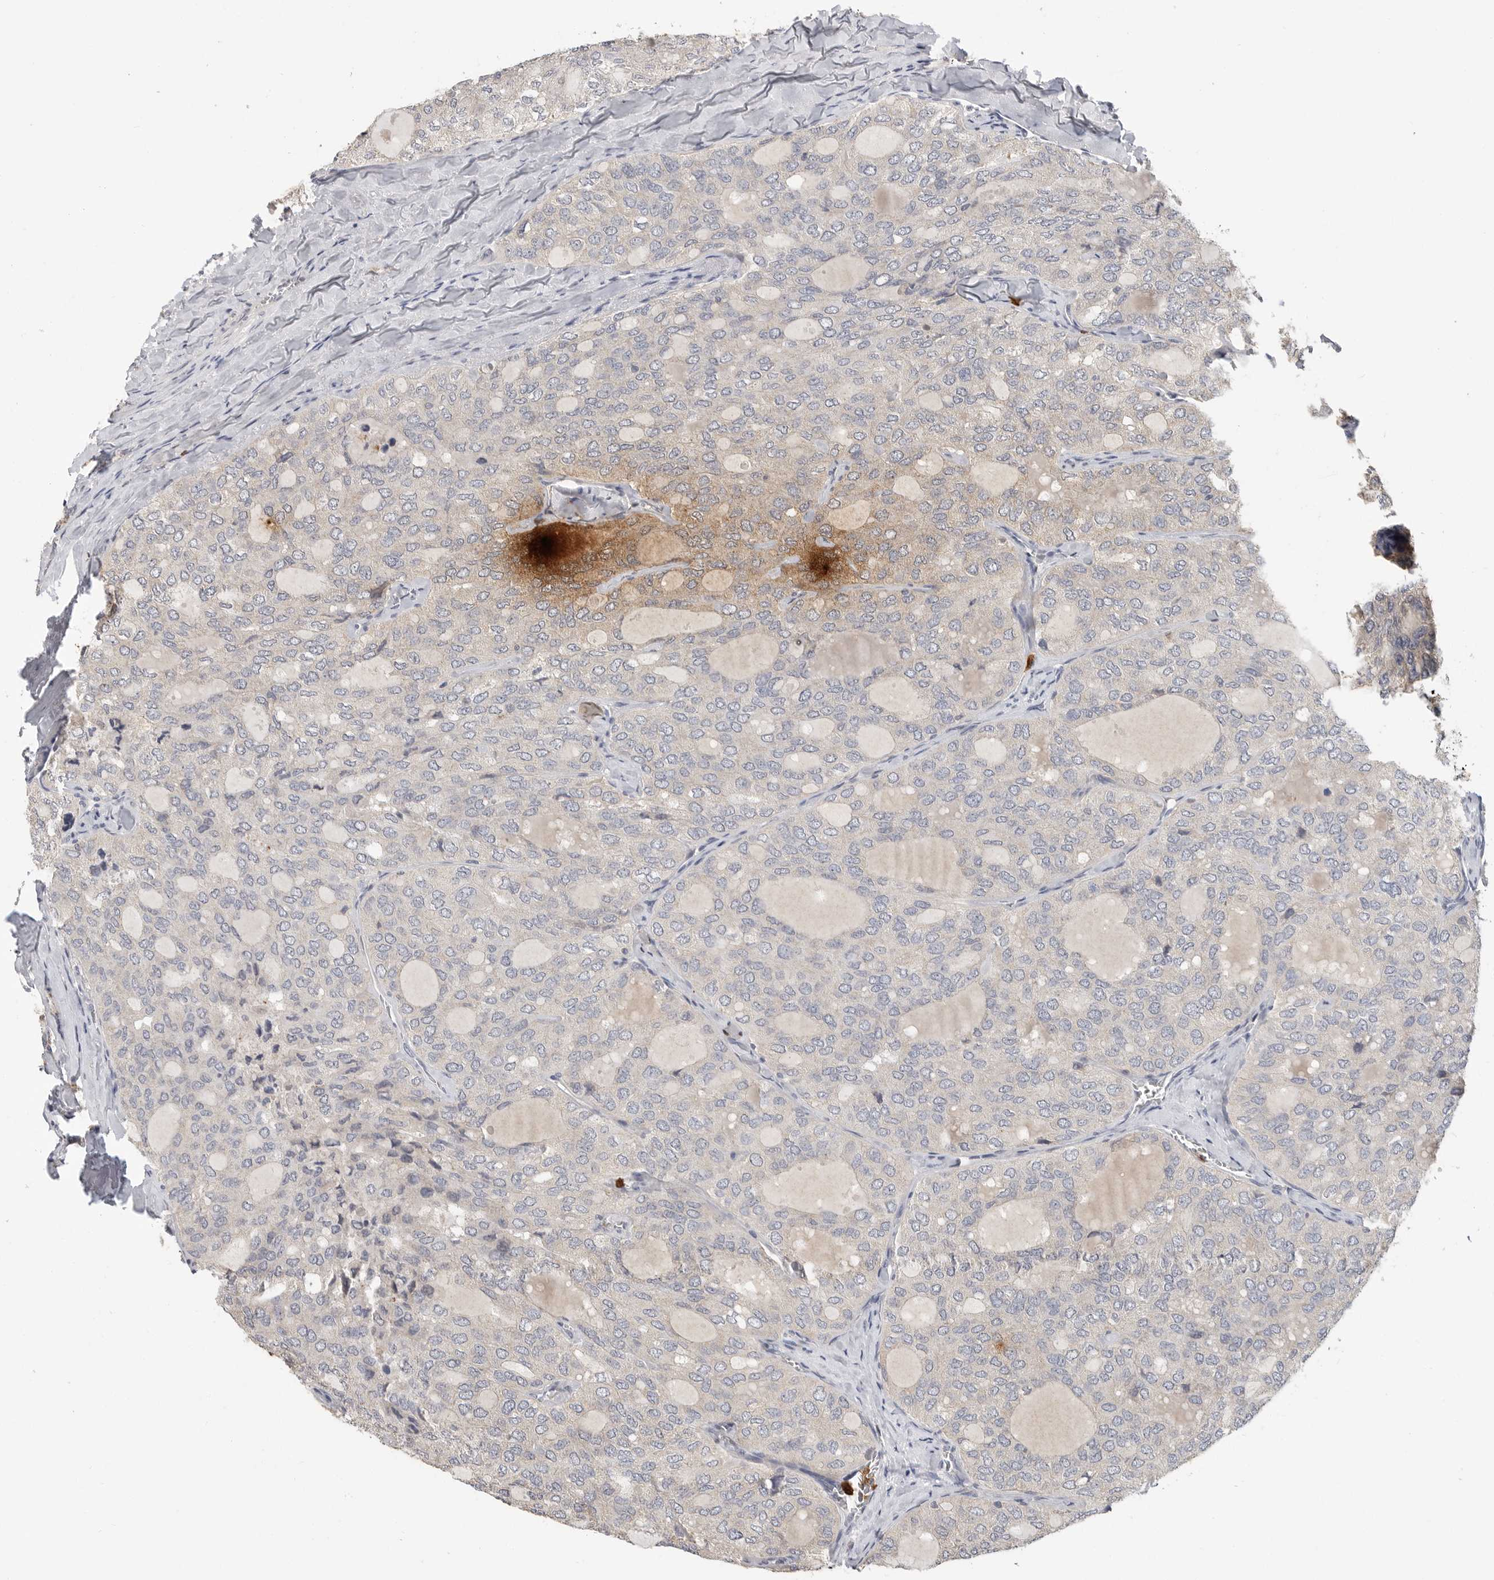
{"staining": {"intensity": "negative", "quantity": "none", "location": "none"}, "tissue": "thyroid cancer", "cell_type": "Tumor cells", "image_type": "cancer", "snomed": [{"axis": "morphology", "description": "Follicular adenoma carcinoma, NOS"}, {"axis": "topography", "description": "Thyroid gland"}], "caption": "Immunohistochemistry (IHC) photomicrograph of thyroid follicular adenoma carcinoma stained for a protein (brown), which demonstrates no positivity in tumor cells. Nuclei are stained in blue.", "gene": "LTBR", "patient": {"sex": "male", "age": 75}}